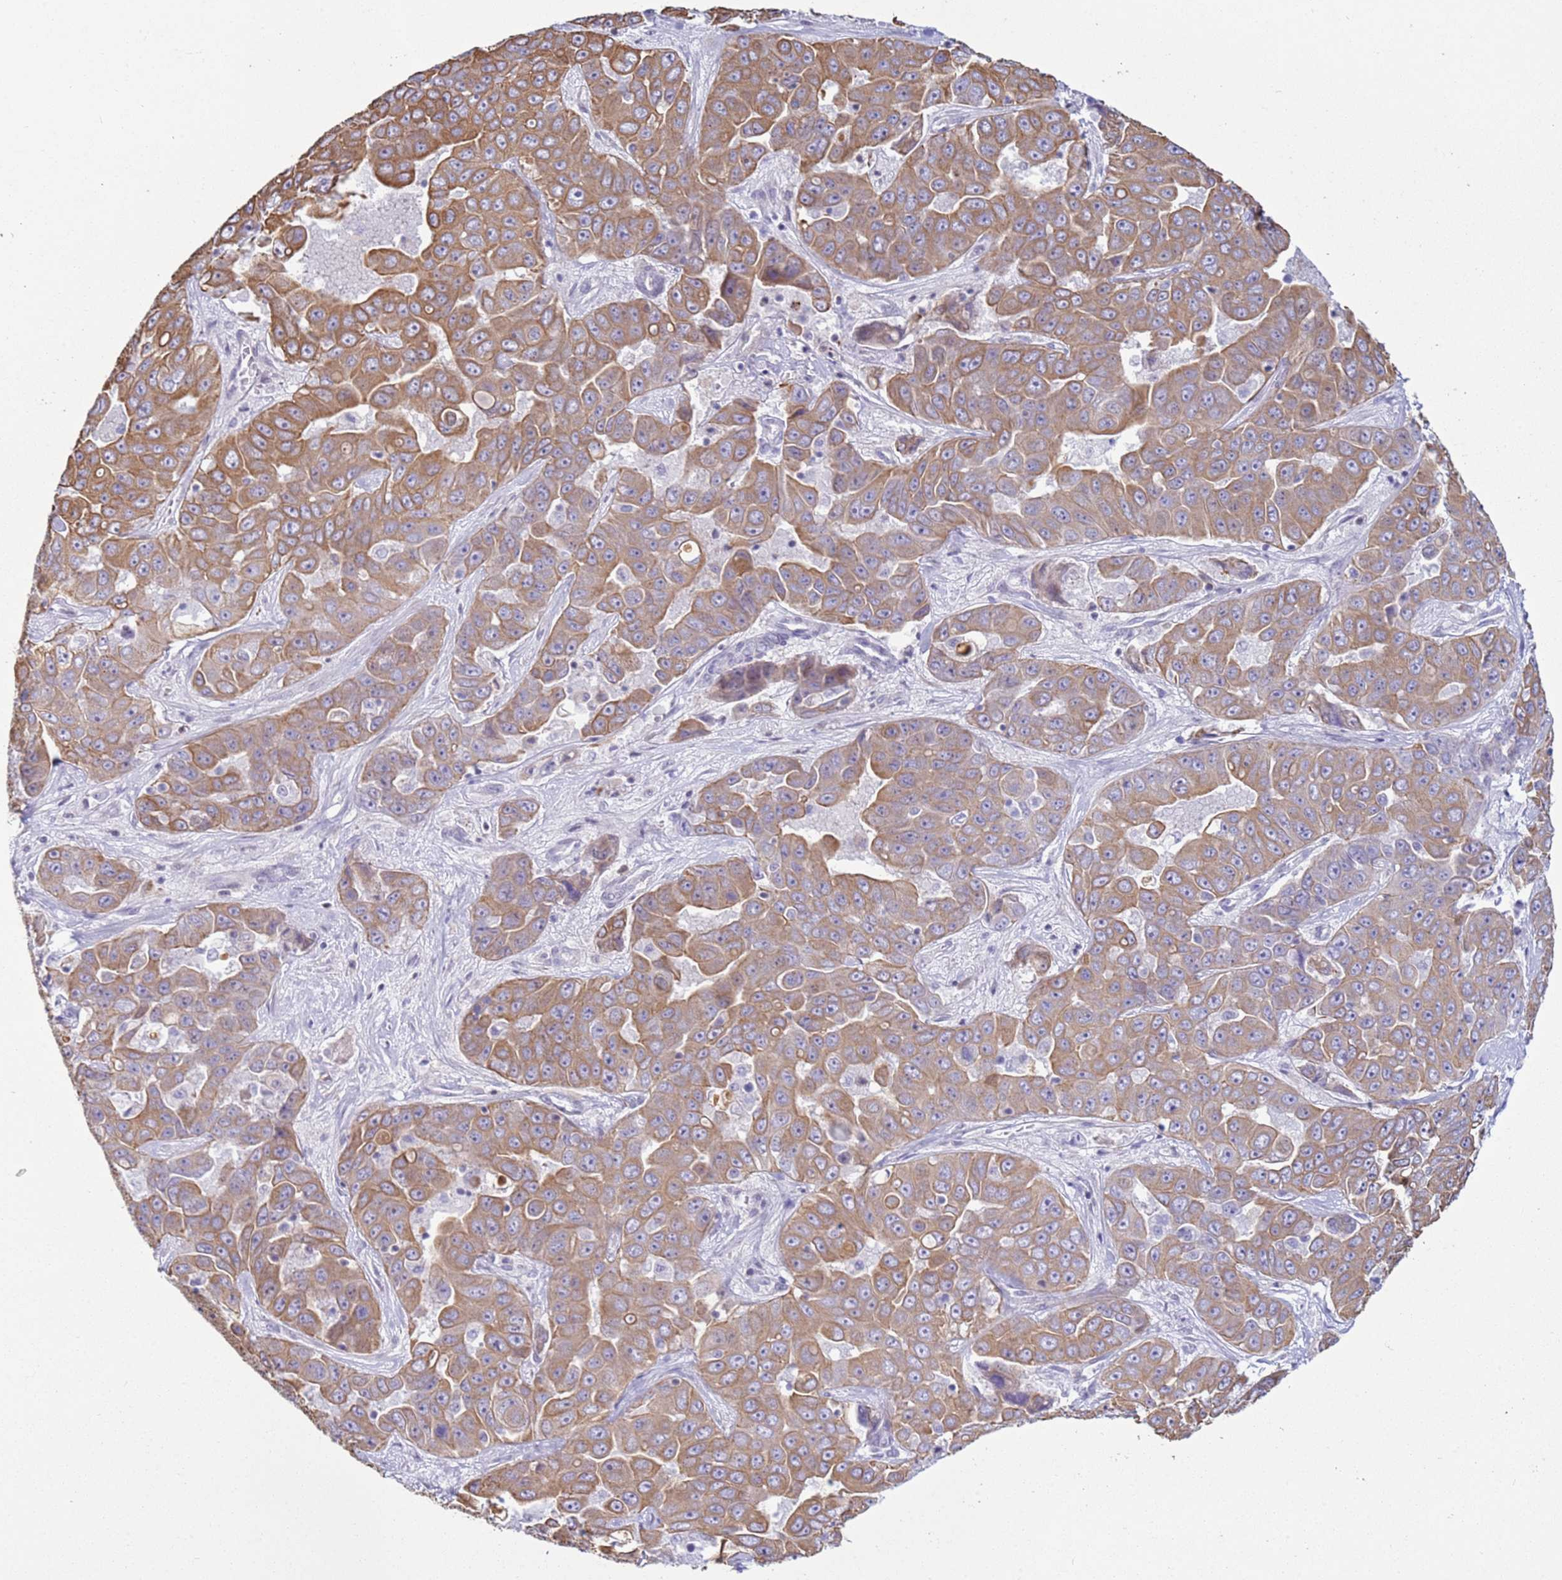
{"staining": {"intensity": "moderate", "quantity": ">75%", "location": "cytoplasmic/membranous"}, "tissue": "liver cancer", "cell_type": "Tumor cells", "image_type": "cancer", "snomed": [{"axis": "morphology", "description": "Cholangiocarcinoma"}, {"axis": "topography", "description": "Liver"}], "caption": "Protein expression analysis of cholangiocarcinoma (liver) reveals moderate cytoplasmic/membranous expression in approximately >75% of tumor cells.", "gene": "NPAP1", "patient": {"sex": "female", "age": 52}}